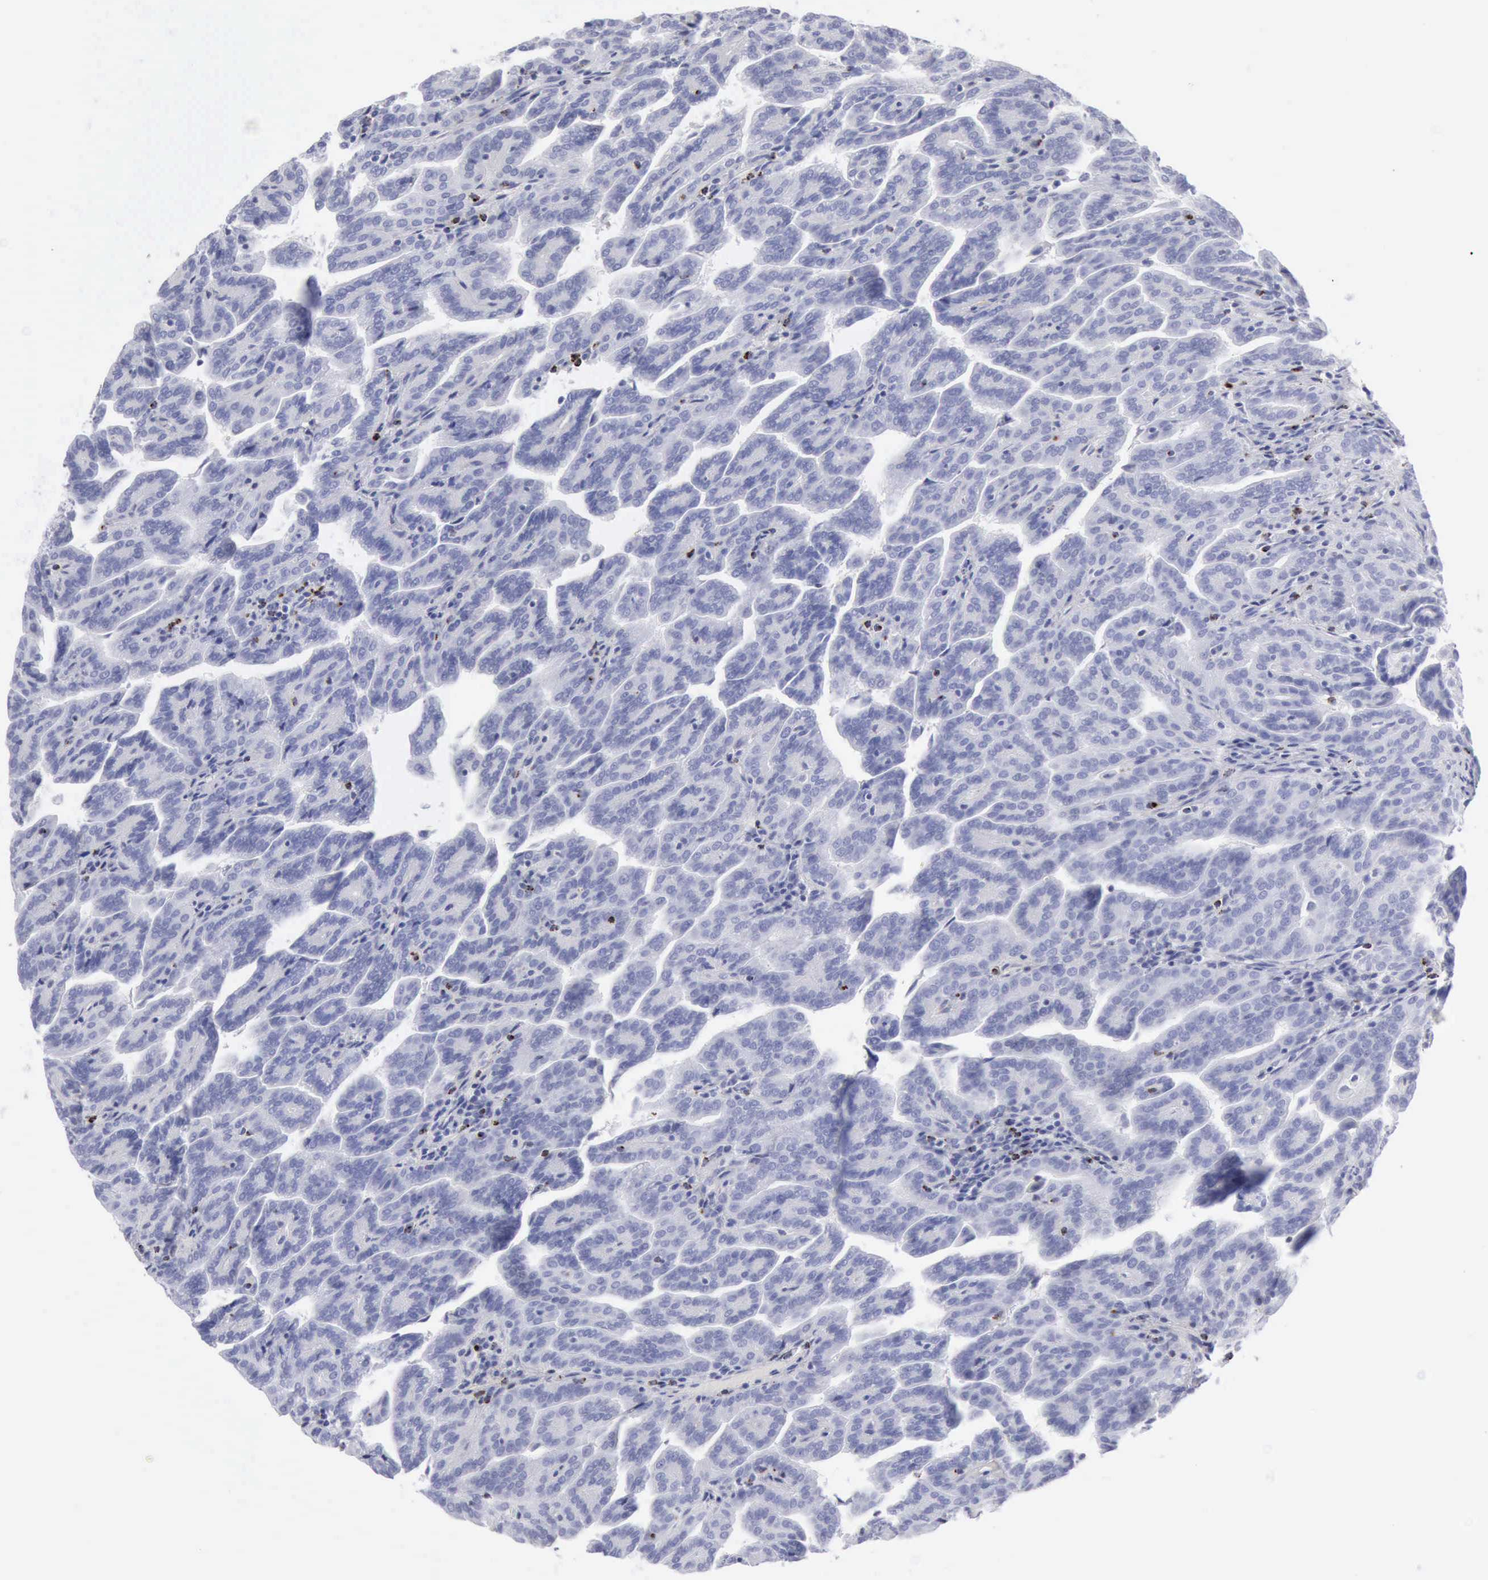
{"staining": {"intensity": "negative", "quantity": "none", "location": "none"}, "tissue": "renal cancer", "cell_type": "Tumor cells", "image_type": "cancer", "snomed": [{"axis": "morphology", "description": "Adenocarcinoma, NOS"}, {"axis": "topography", "description": "Kidney"}], "caption": "This is an immunohistochemistry (IHC) histopathology image of adenocarcinoma (renal). There is no positivity in tumor cells.", "gene": "GZMB", "patient": {"sex": "male", "age": 61}}